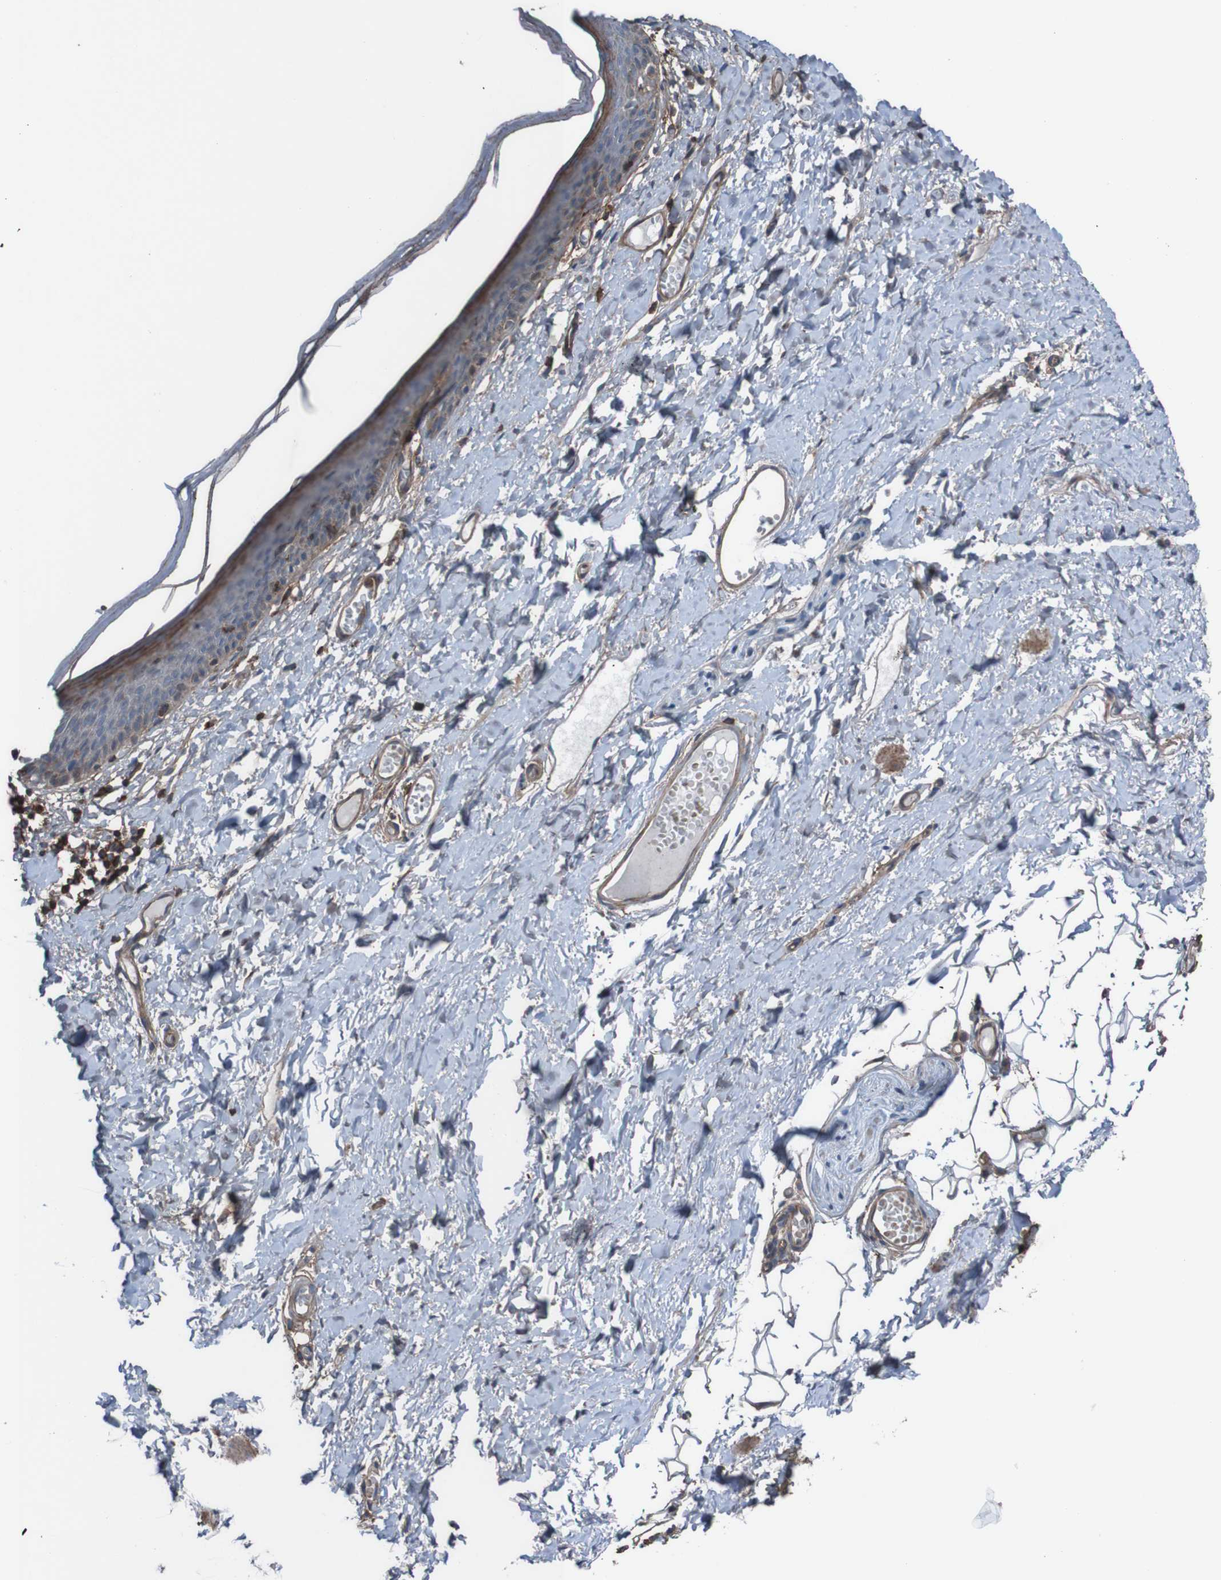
{"staining": {"intensity": "strong", "quantity": "25%-75%", "location": "cytoplasmic/membranous"}, "tissue": "skin", "cell_type": "Epidermal cells", "image_type": "normal", "snomed": [{"axis": "morphology", "description": "Normal tissue, NOS"}, {"axis": "topography", "description": "Vulva"}], "caption": "Protein positivity by immunohistochemistry reveals strong cytoplasmic/membranous staining in about 25%-75% of epidermal cells in benign skin.", "gene": "PDGFB", "patient": {"sex": "female", "age": 54}}